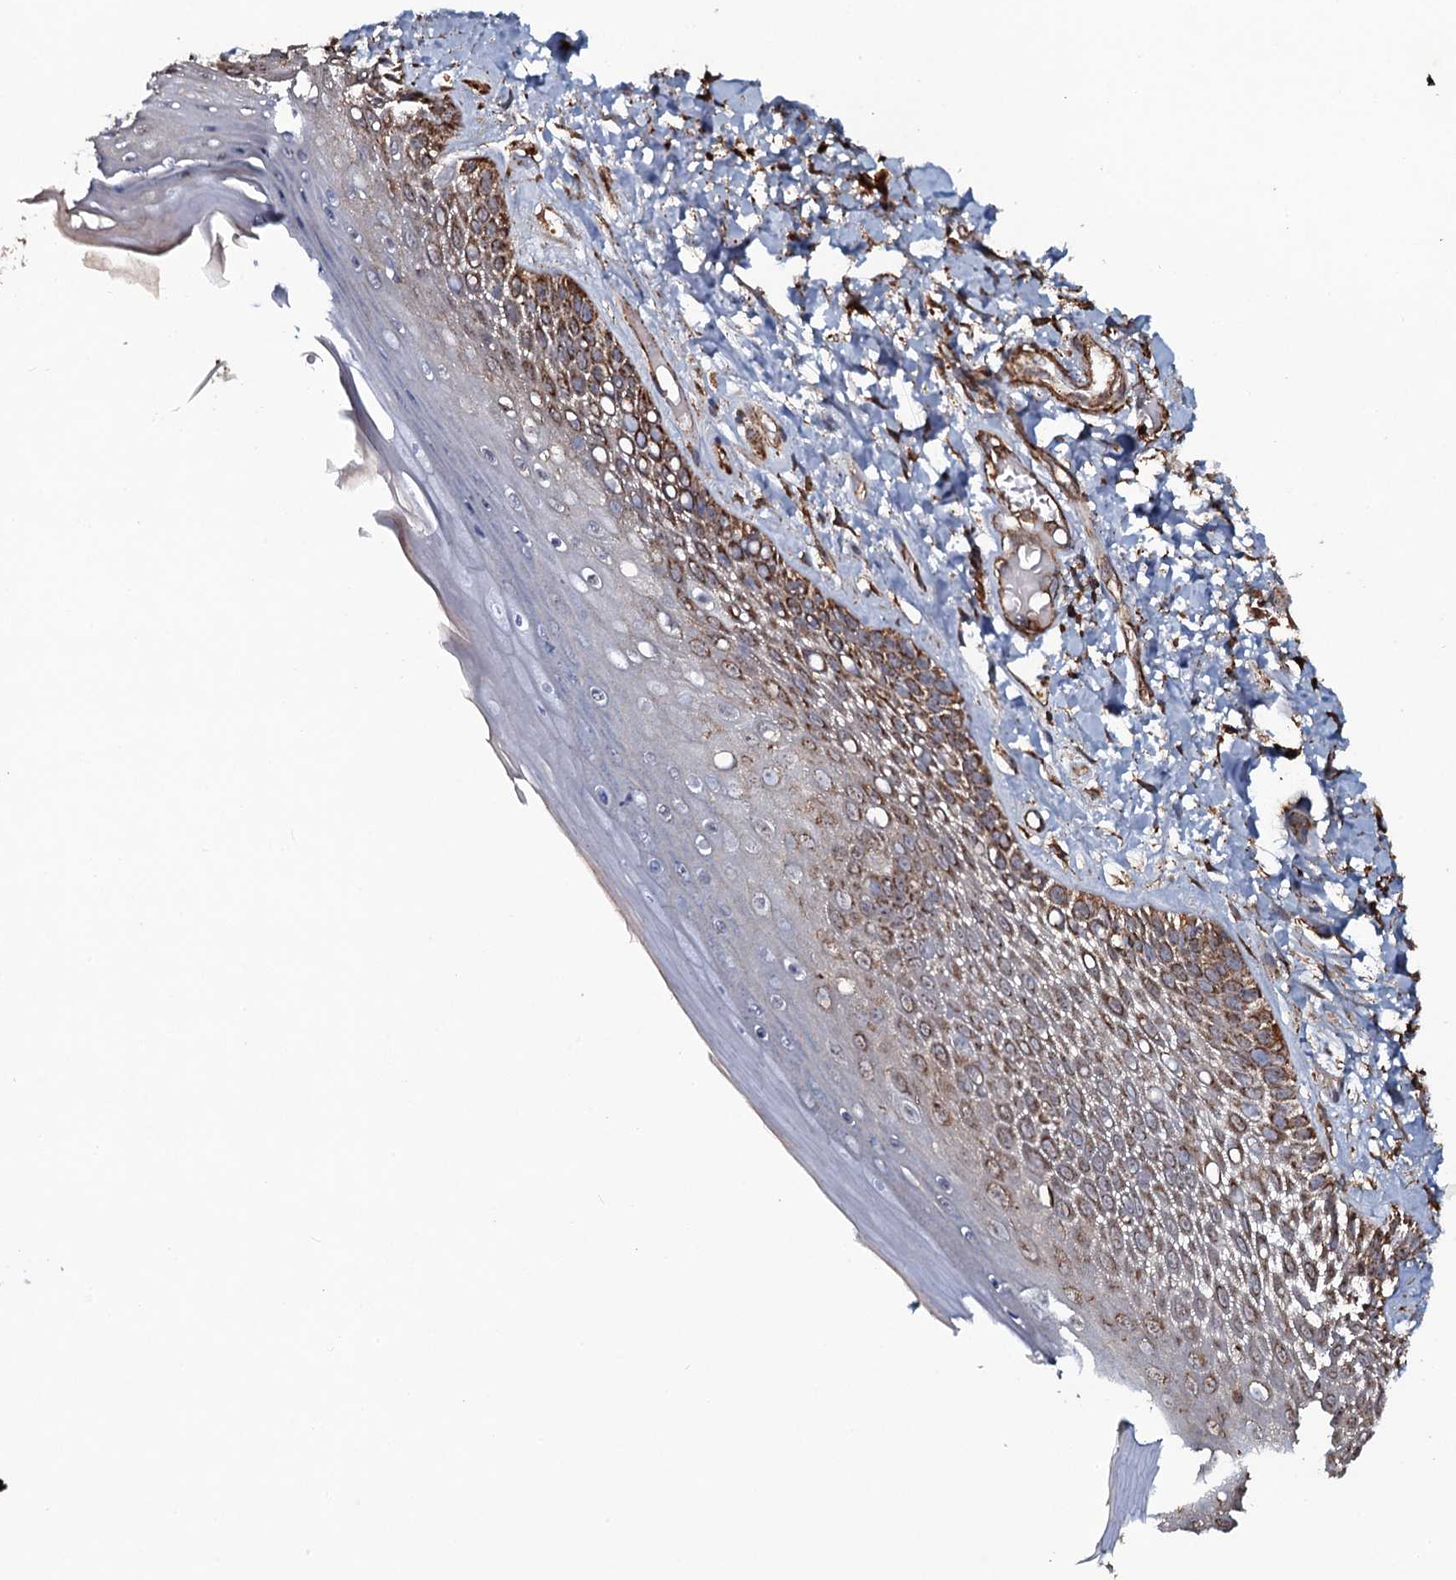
{"staining": {"intensity": "moderate", "quantity": ">75%", "location": "cytoplasmic/membranous"}, "tissue": "skin", "cell_type": "Epidermal cells", "image_type": "normal", "snomed": [{"axis": "morphology", "description": "Normal tissue, NOS"}, {"axis": "topography", "description": "Anal"}], "caption": "Immunohistochemical staining of normal human skin exhibits >75% levels of moderate cytoplasmic/membranous protein positivity in approximately >75% of epidermal cells.", "gene": "VWA8", "patient": {"sex": "male", "age": 78}}